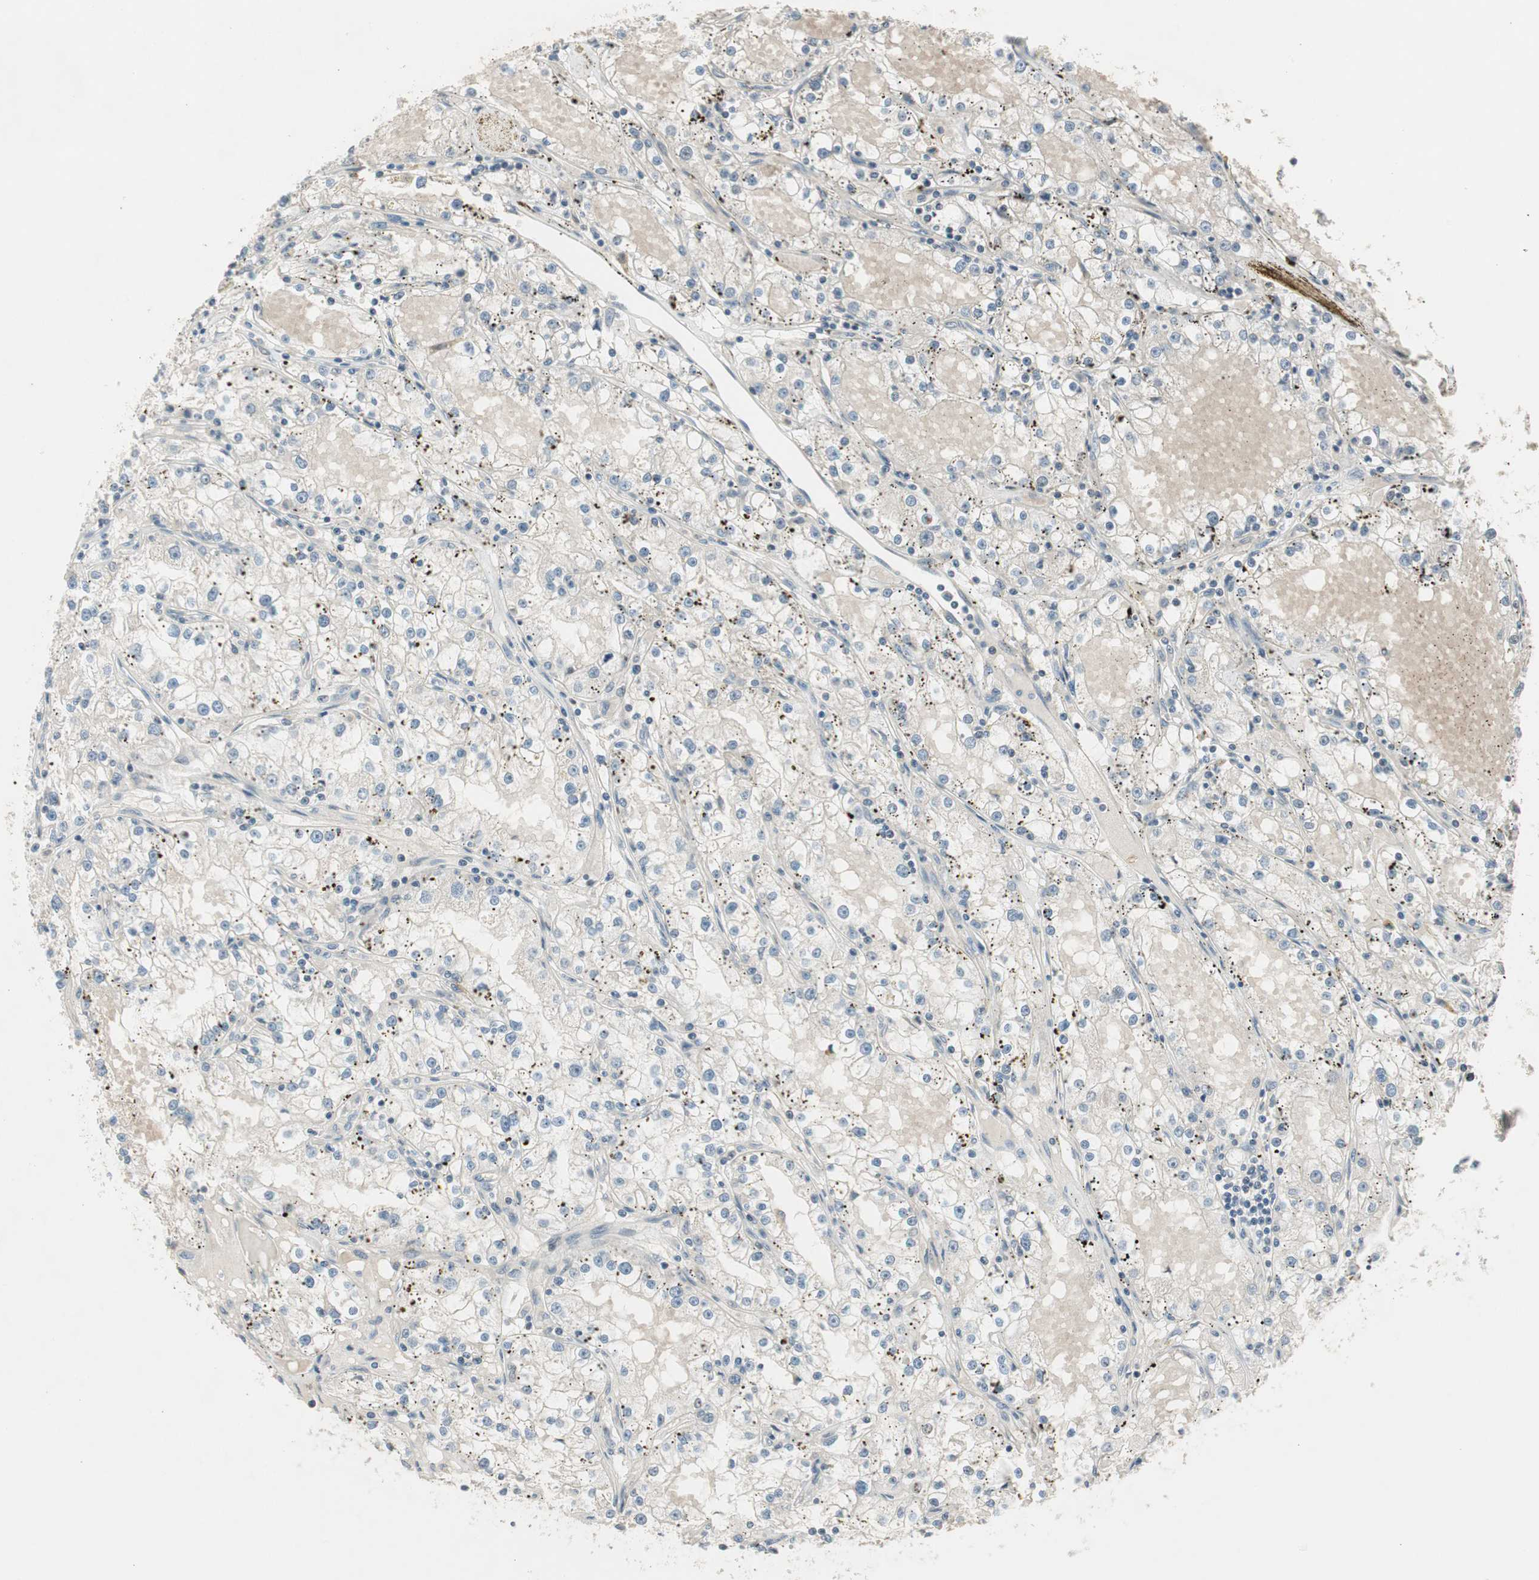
{"staining": {"intensity": "negative", "quantity": "none", "location": "none"}, "tissue": "renal cancer", "cell_type": "Tumor cells", "image_type": "cancer", "snomed": [{"axis": "morphology", "description": "Adenocarcinoma, NOS"}, {"axis": "topography", "description": "Kidney"}], "caption": "Tumor cells are negative for protein expression in human renal cancer.", "gene": "CGRRF1", "patient": {"sex": "male", "age": 56}}